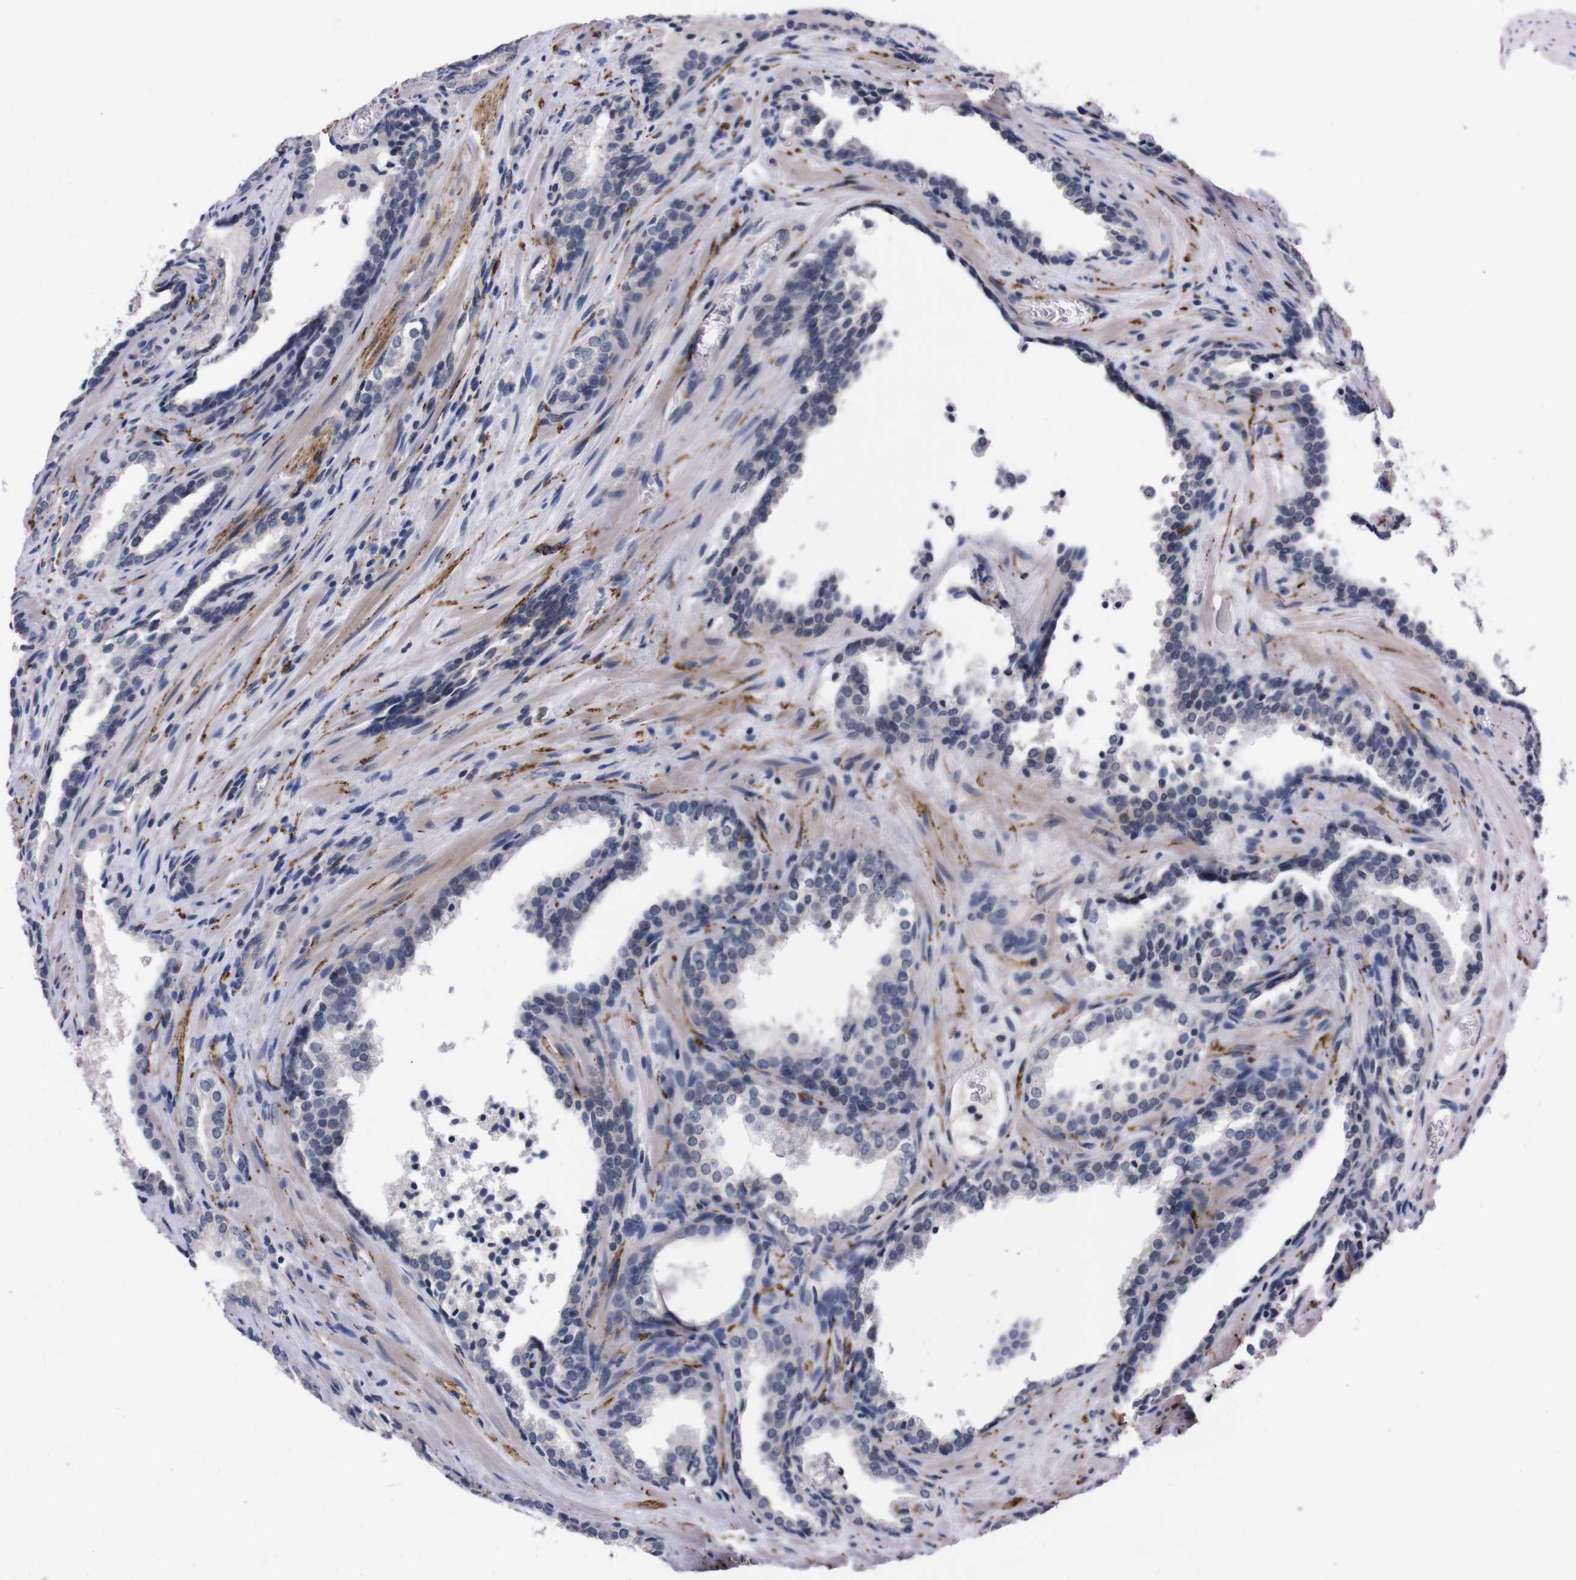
{"staining": {"intensity": "negative", "quantity": "none", "location": "none"}, "tissue": "prostate cancer", "cell_type": "Tumor cells", "image_type": "cancer", "snomed": [{"axis": "morphology", "description": "Adenocarcinoma, Low grade"}, {"axis": "topography", "description": "Prostate"}], "caption": "Immunohistochemistry (IHC) of low-grade adenocarcinoma (prostate) shows no positivity in tumor cells.", "gene": "TNFRSF21", "patient": {"sex": "male", "age": 60}}